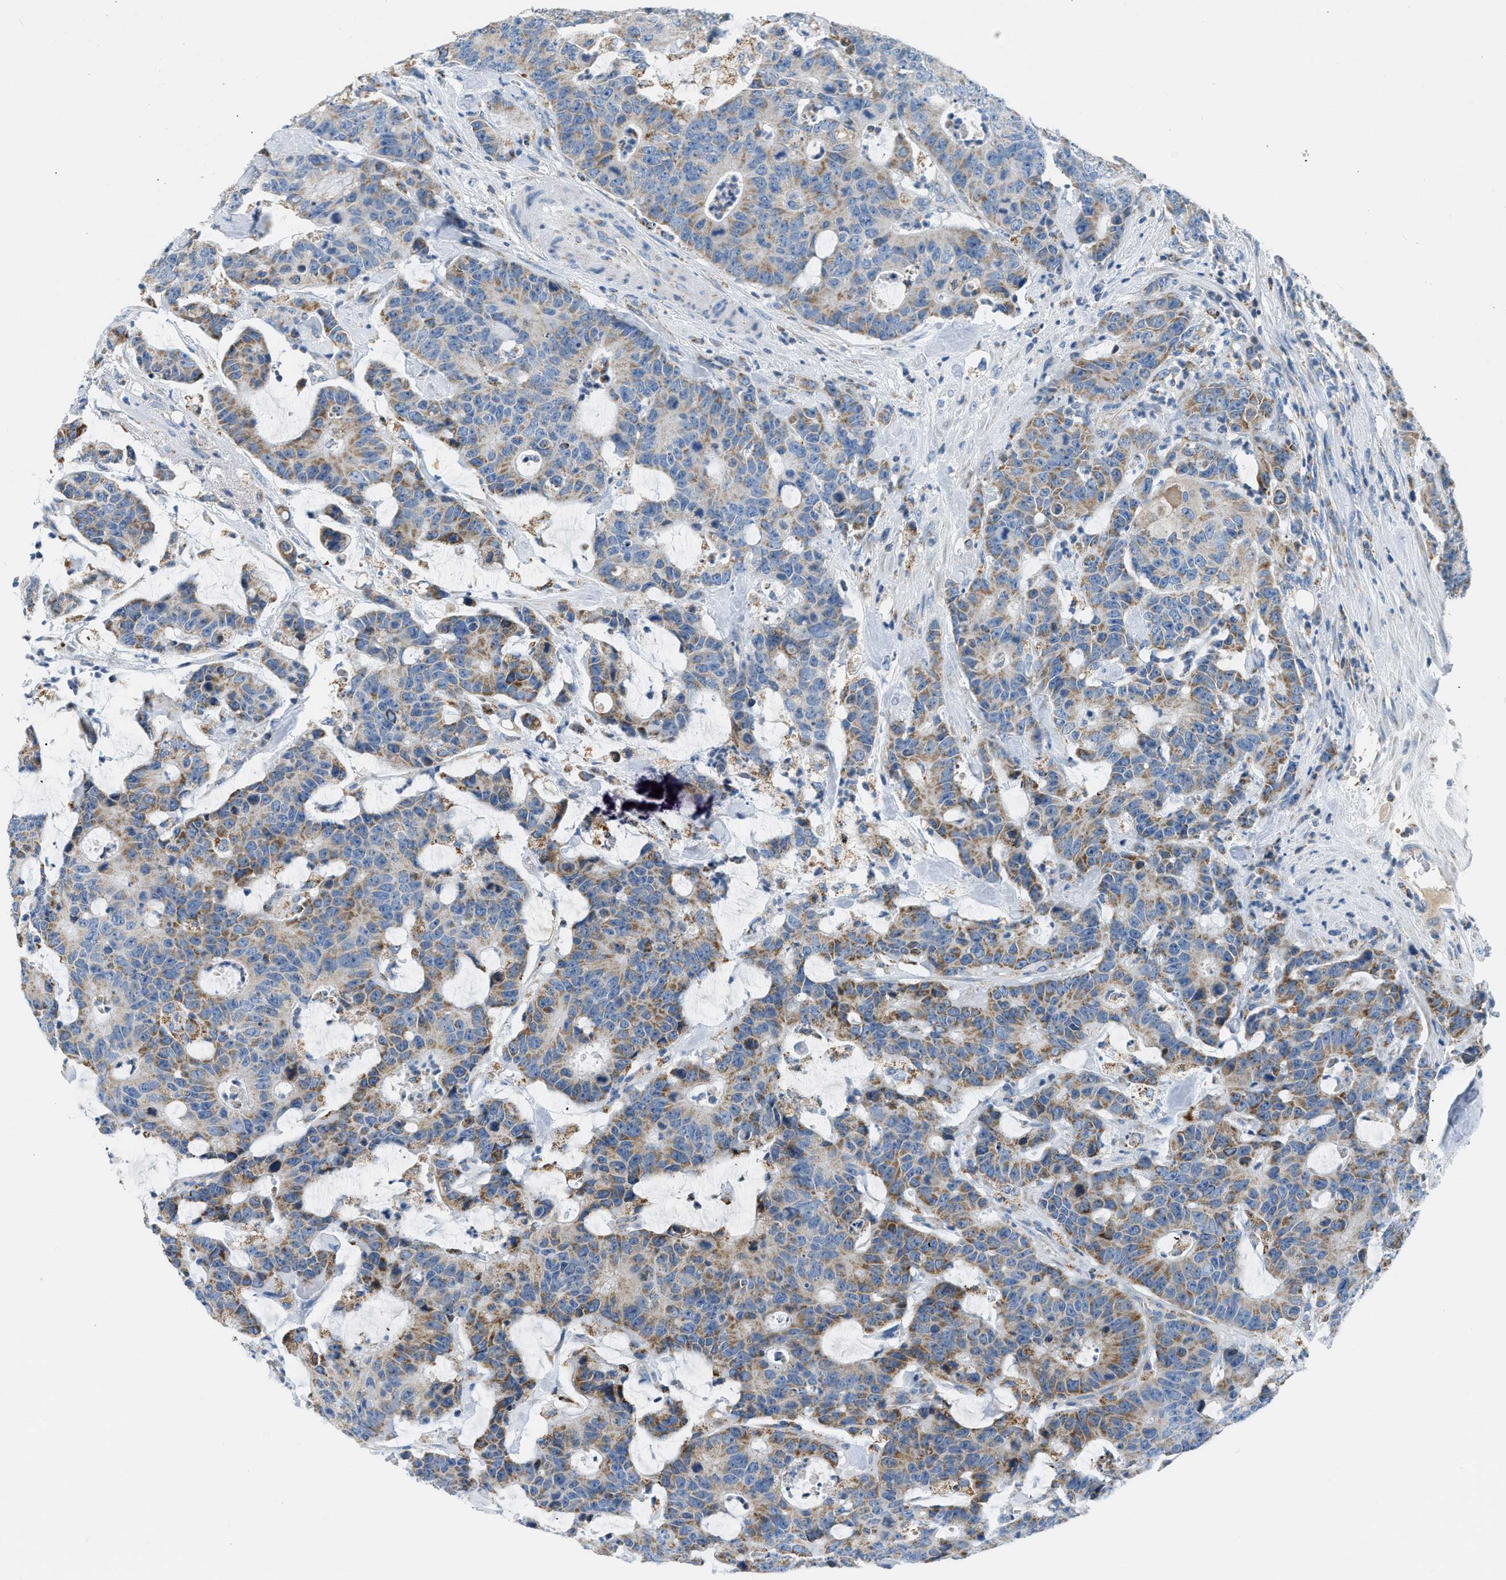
{"staining": {"intensity": "moderate", "quantity": ">75%", "location": "cytoplasmic/membranous"}, "tissue": "colorectal cancer", "cell_type": "Tumor cells", "image_type": "cancer", "snomed": [{"axis": "morphology", "description": "Adenocarcinoma, NOS"}, {"axis": "topography", "description": "Colon"}], "caption": "High-power microscopy captured an IHC photomicrograph of colorectal adenocarcinoma, revealing moderate cytoplasmic/membranous expression in about >75% of tumor cells.", "gene": "ACADVL", "patient": {"sex": "female", "age": 86}}